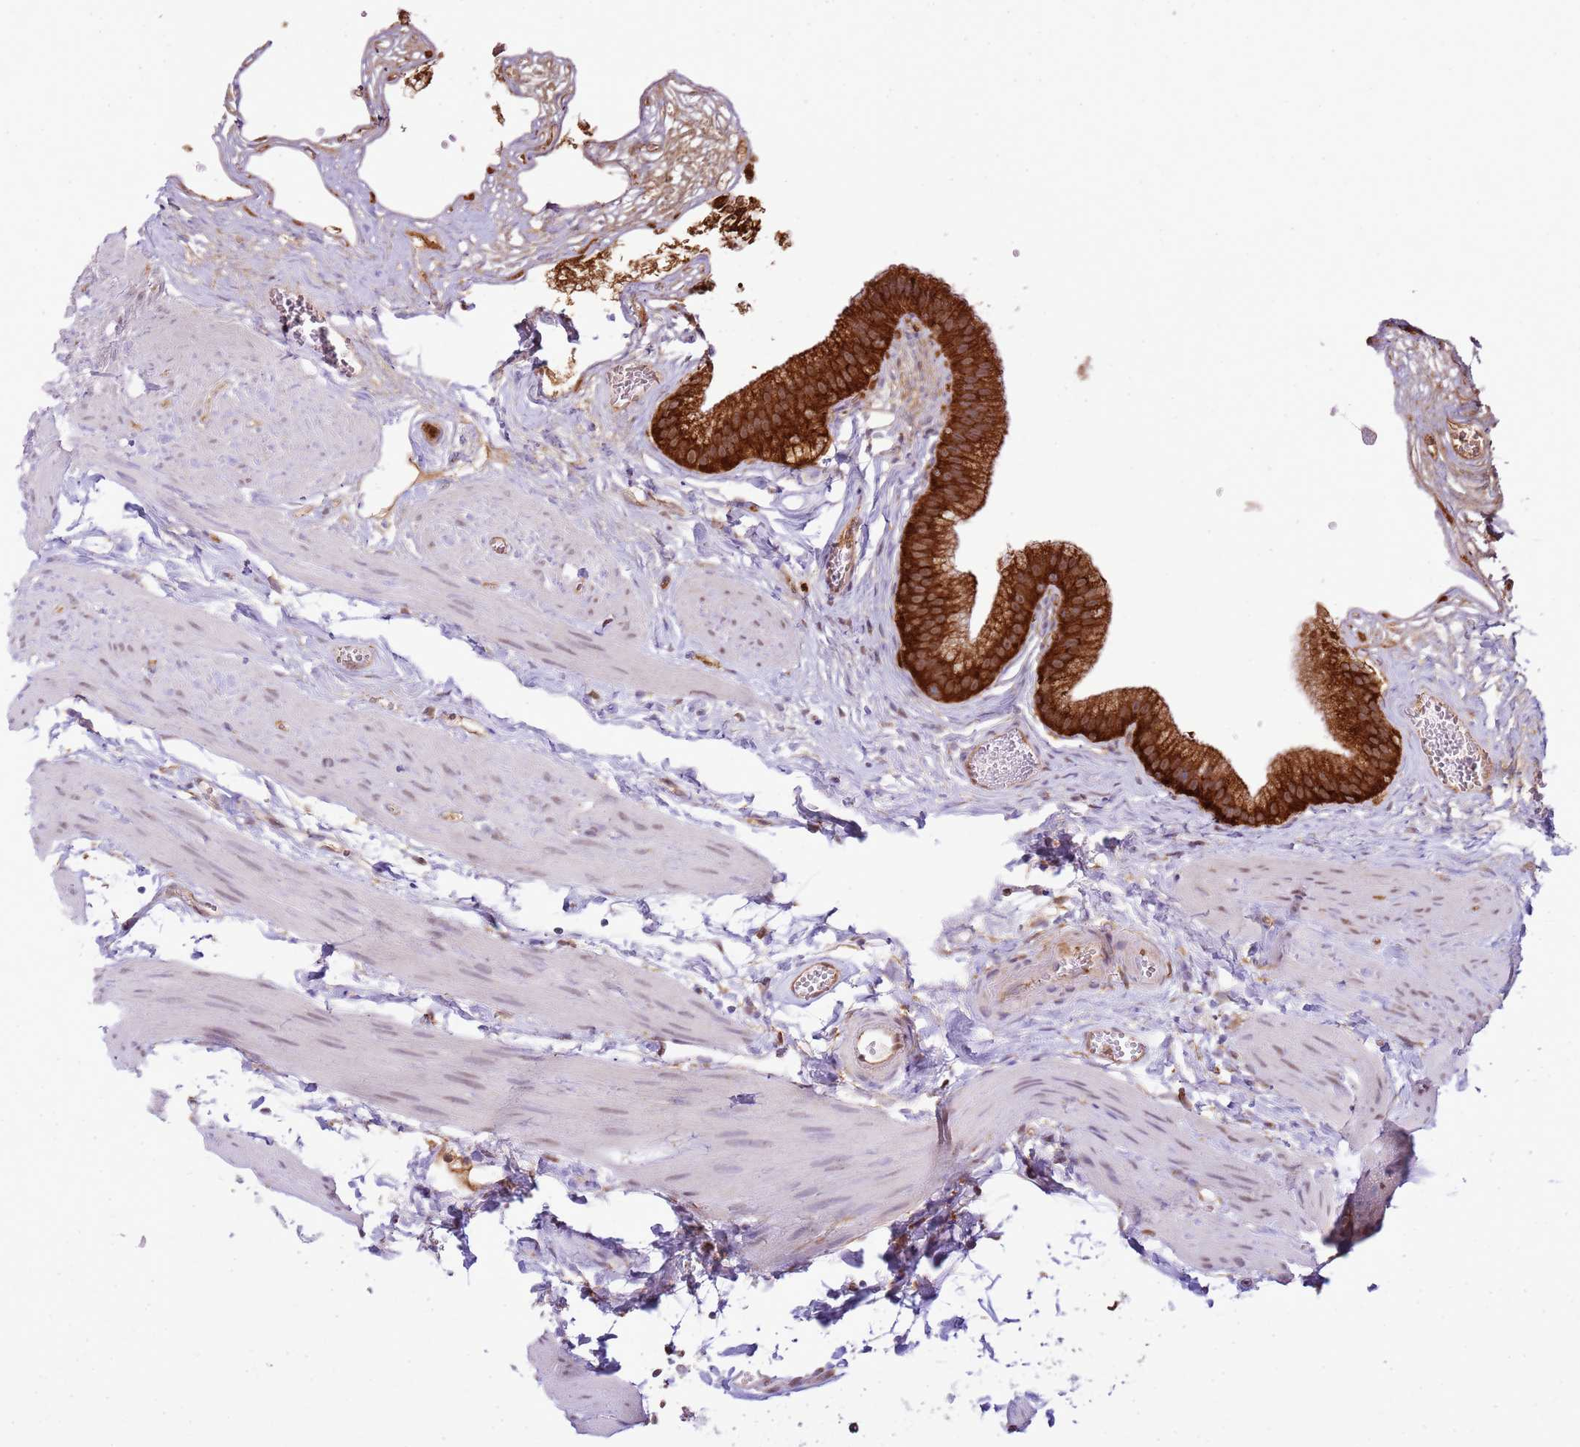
{"staining": {"intensity": "strong", "quantity": ">75%", "location": "cytoplasmic/membranous"}, "tissue": "gallbladder", "cell_type": "Glandular cells", "image_type": "normal", "snomed": [{"axis": "morphology", "description": "Normal tissue, NOS"}, {"axis": "topography", "description": "Gallbladder"}], "caption": "Gallbladder stained with DAB (3,3'-diaminobenzidine) IHC displays high levels of strong cytoplasmic/membranous positivity in about >75% of glandular cells. The protein of interest is stained brown, and the nuclei are stained in blue (DAB IHC with brightfield microscopy, high magnification).", "gene": "GABRE", "patient": {"sex": "female", "age": 54}}